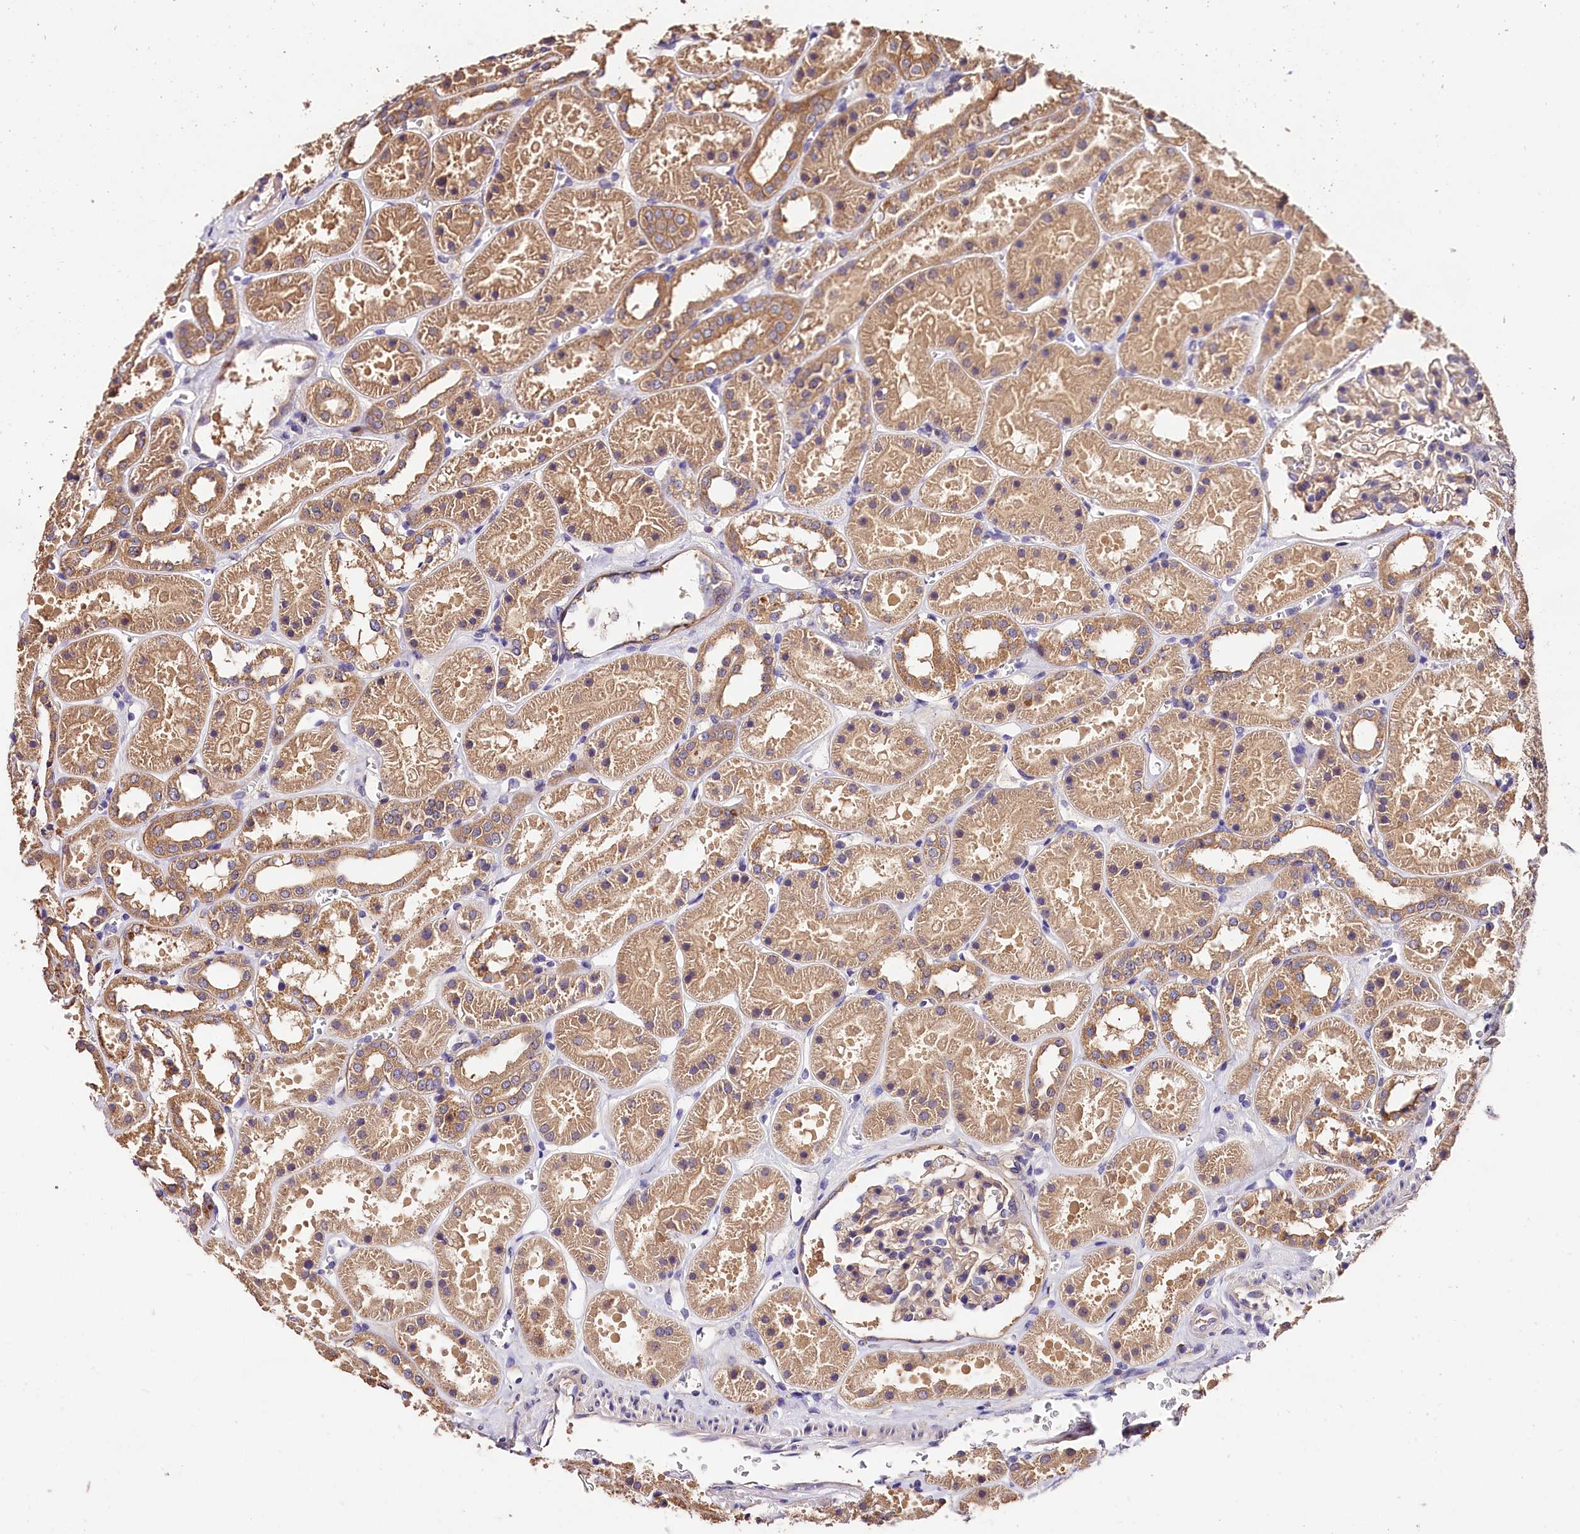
{"staining": {"intensity": "weak", "quantity": "25%-75%", "location": "cytoplasmic/membranous"}, "tissue": "kidney", "cell_type": "Cells in glomeruli", "image_type": "normal", "snomed": [{"axis": "morphology", "description": "Normal tissue, NOS"}, {"axis": "topography", "description": "Kidney"}], "caption": "Benign kidney demonstrates weak cytoplasmic/membranous positivity in approximately 25%-75% of cells in glomeruli The staining is performed using DAB brown chromogen to label protein expression. The nuclei are counter-stained blue using hematoxylin..", "gene": "OAS3", "patient": {"sex": "female", "age": 41}}